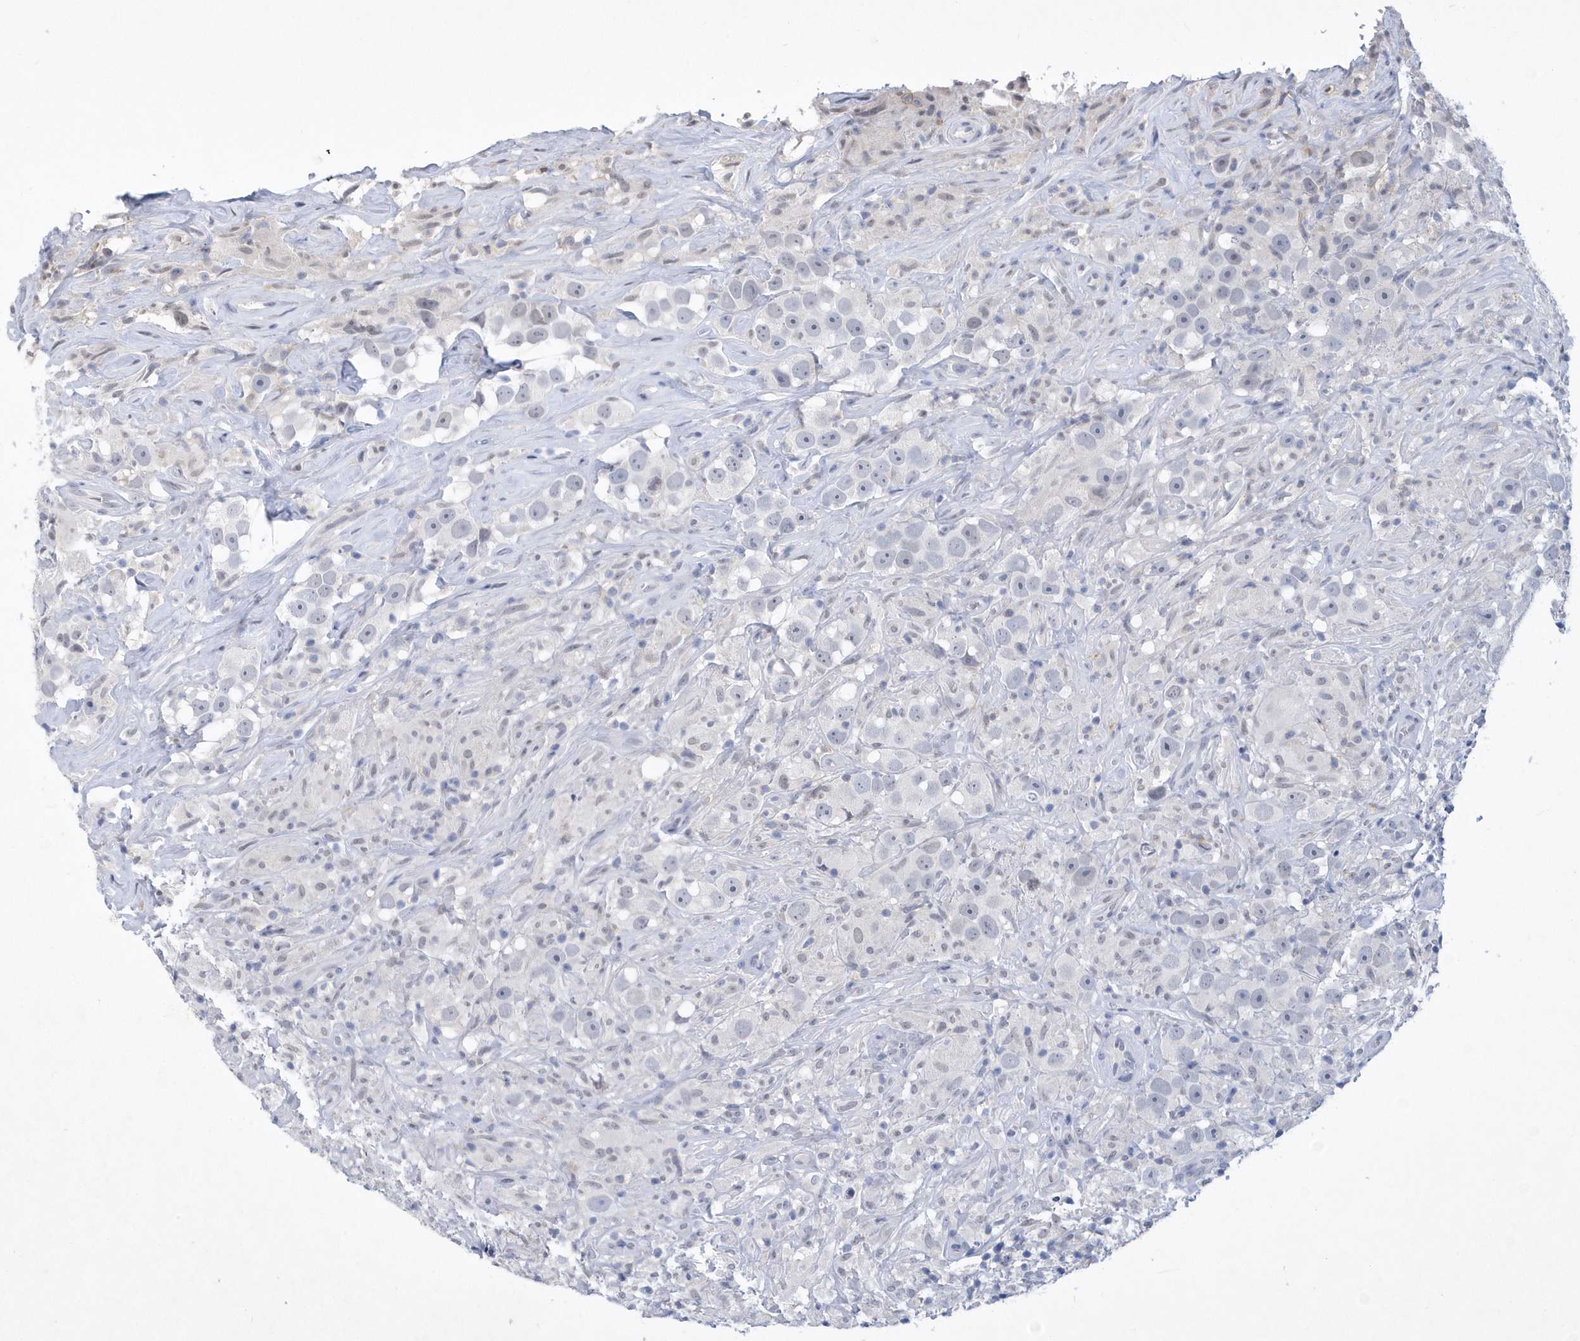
{"staining": {"intensity": "negative", "quantity": "none", "location": "none"}, "tissue": "testis cancer", "cell_type": "Tumor cells", "image_type": "cancer", "snomed": [{"axis": "morphology", "description": "Seminoma, NOS"}, {"axis": "topography", "description": "Testis"}], "caption": "The histopathology image shows no staining of tumor cells in testis cancer.", "gene": "SRGAP3", "patient": {"sex": "male", "age": 49}}